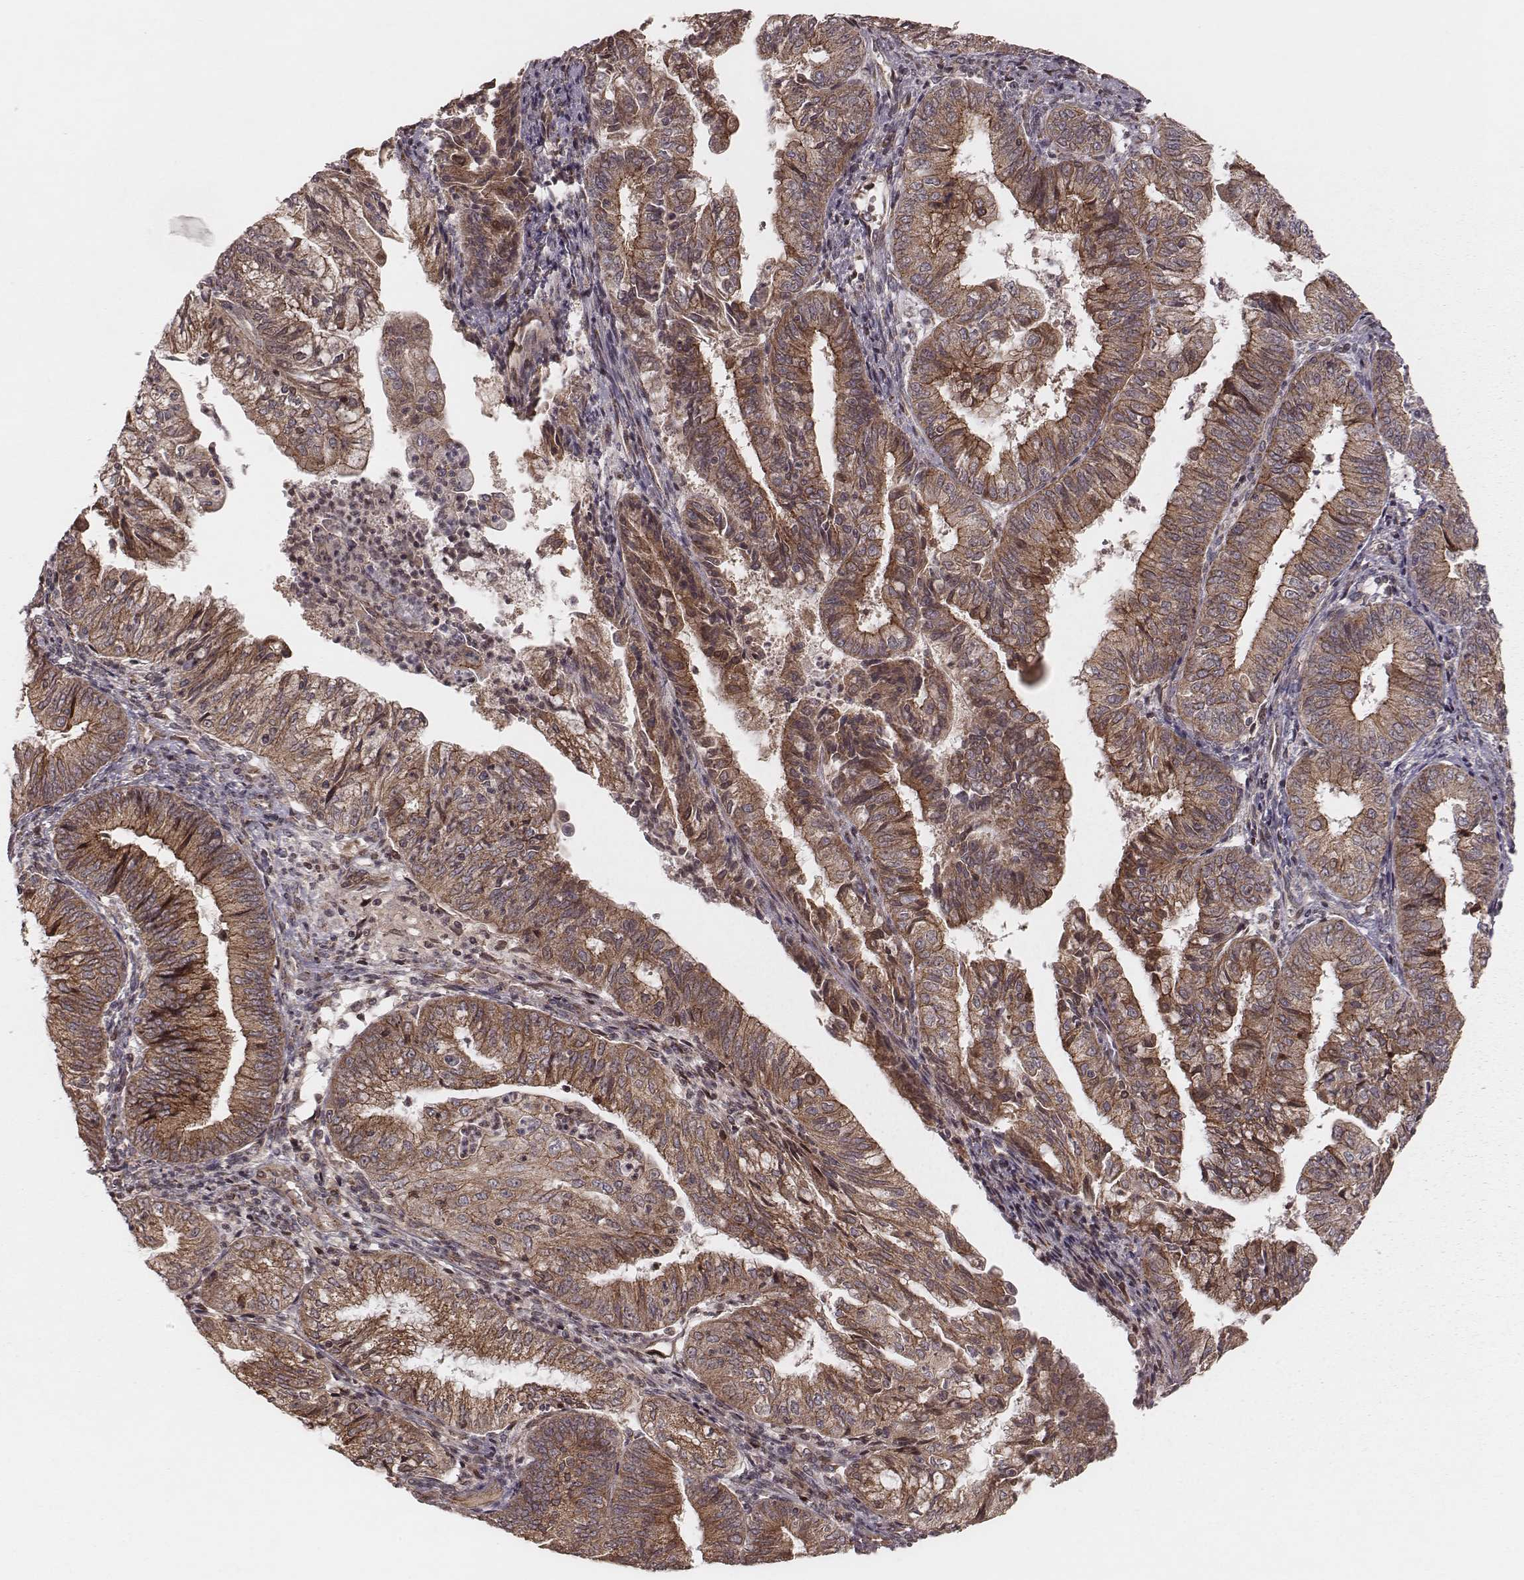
{"staining": {"intensity": "moderate", "quantity": ">75%", "location": "cytoplasmic/membranous"}, "tissue": "endometrial cancer", "cell_type": "Tumor cells", "image_type": "cancer", "snomed": [{"axis": "morphology", "description": "Adenocarcinoma, NOS"}, {"axis": "topography", "description": "Endometrium"}], "caption": "Immunohistochemical staining of endometrial cancer displays moderate cytoplasmic/membranous protein staining in about >75% of tumor cells.", "gene": "MYO19", "patient": {"sex": "female", "age": 55}}